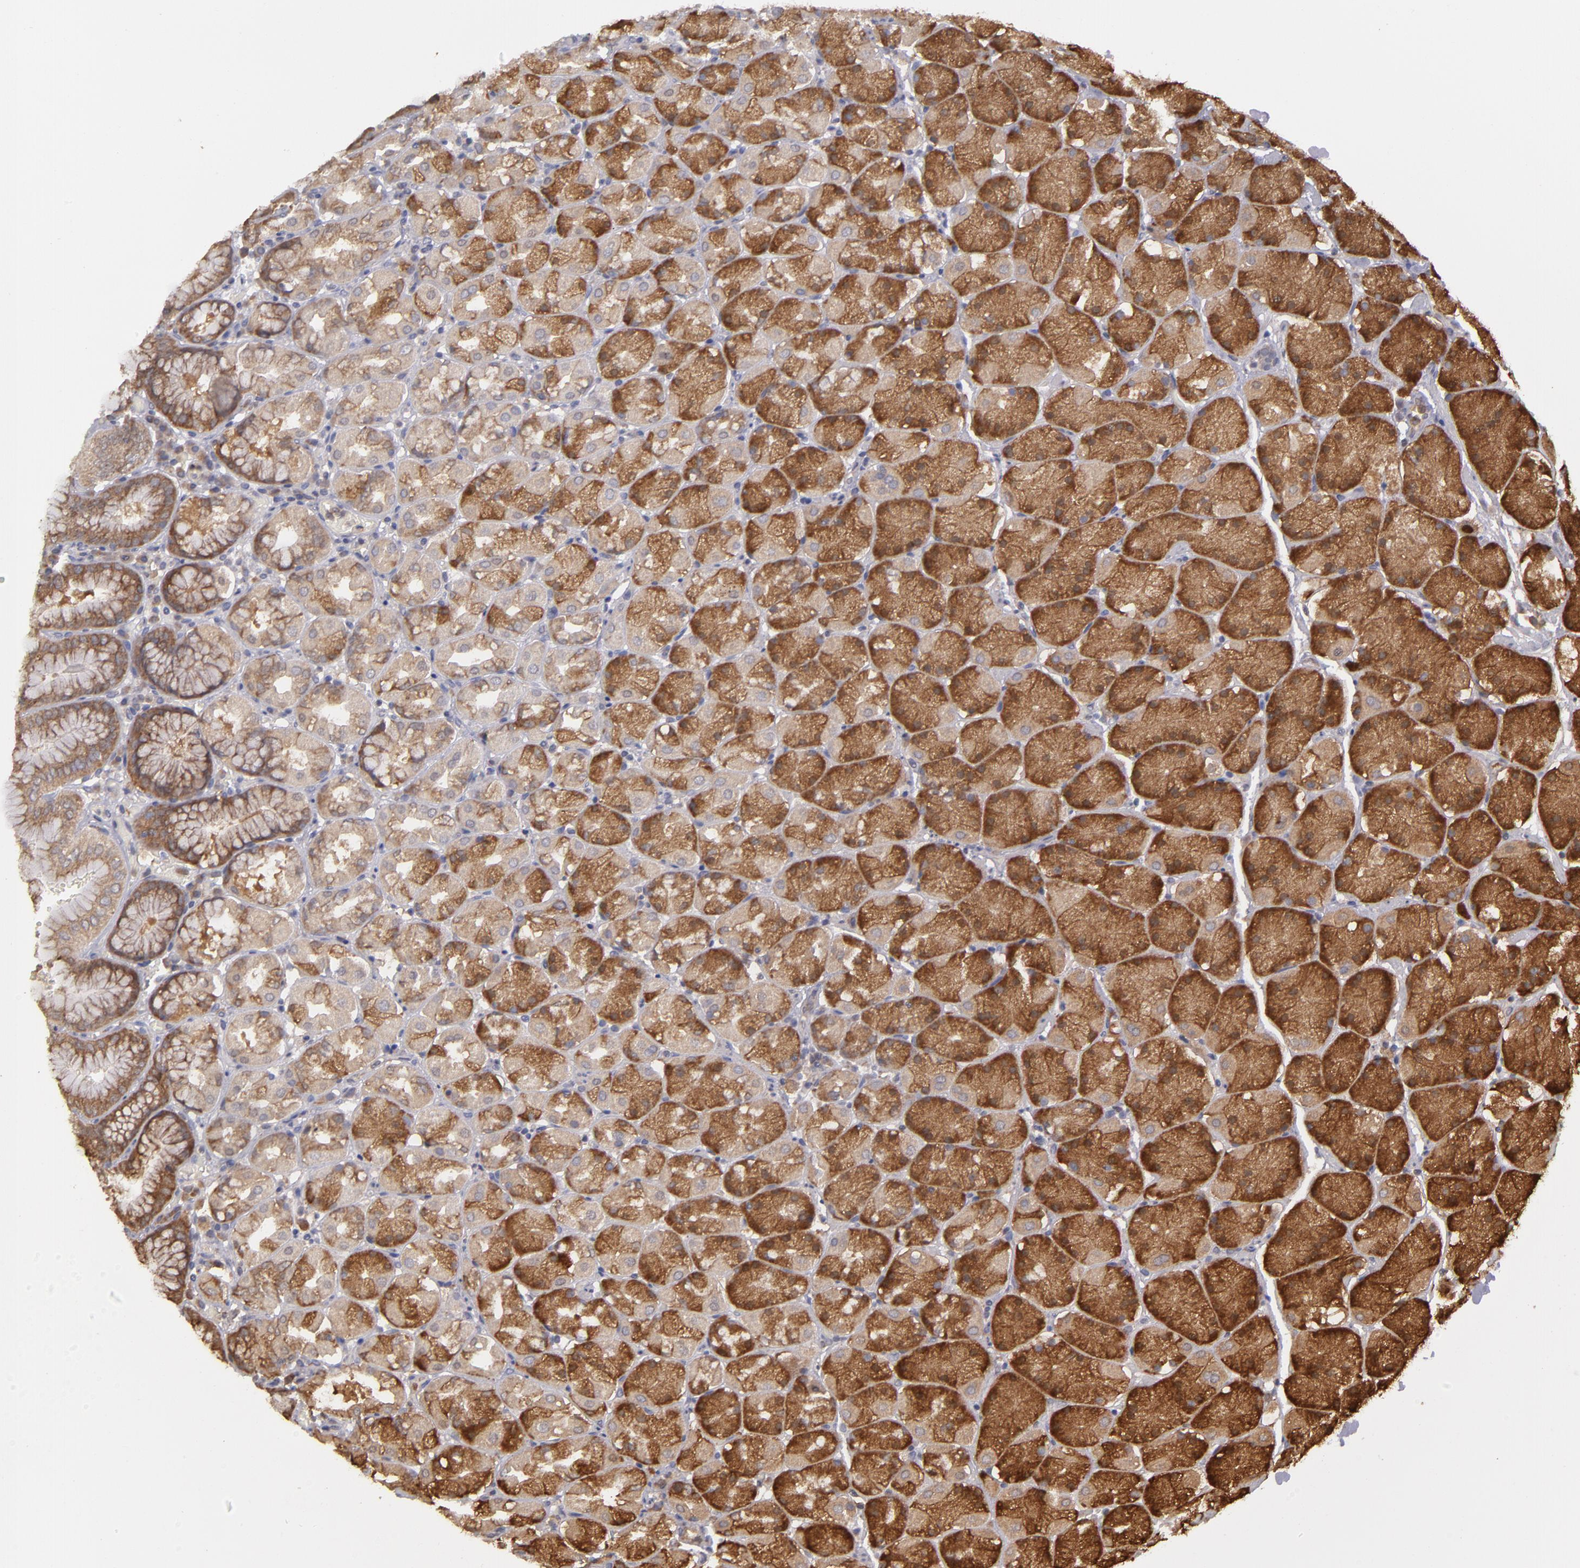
{"staining": {"intensity": "strong", "quantity": ">75%", "location": "cytoplasmic/membranous"}, "tissue": "stomach", "cell_type": "Glandular cells", "image_type": "normal", "snomed": [{"axis": "morphology", "description": "Normal tissue, NOS"}, {"axis": "topography", "description": "Stomach, upper"}, {"axis": "topography", "description": "Stomach"}], "caption": "Stomach stained with immunohistochemistry (IHC) displays strong cytoplasmic/membranous staining in about >75% of glandular cells. (brown staining indicates protein expression, while blue staining denotes nuclei).", "gene": "MTHFD1", "patient": {"sex": "male", "age": 76}}